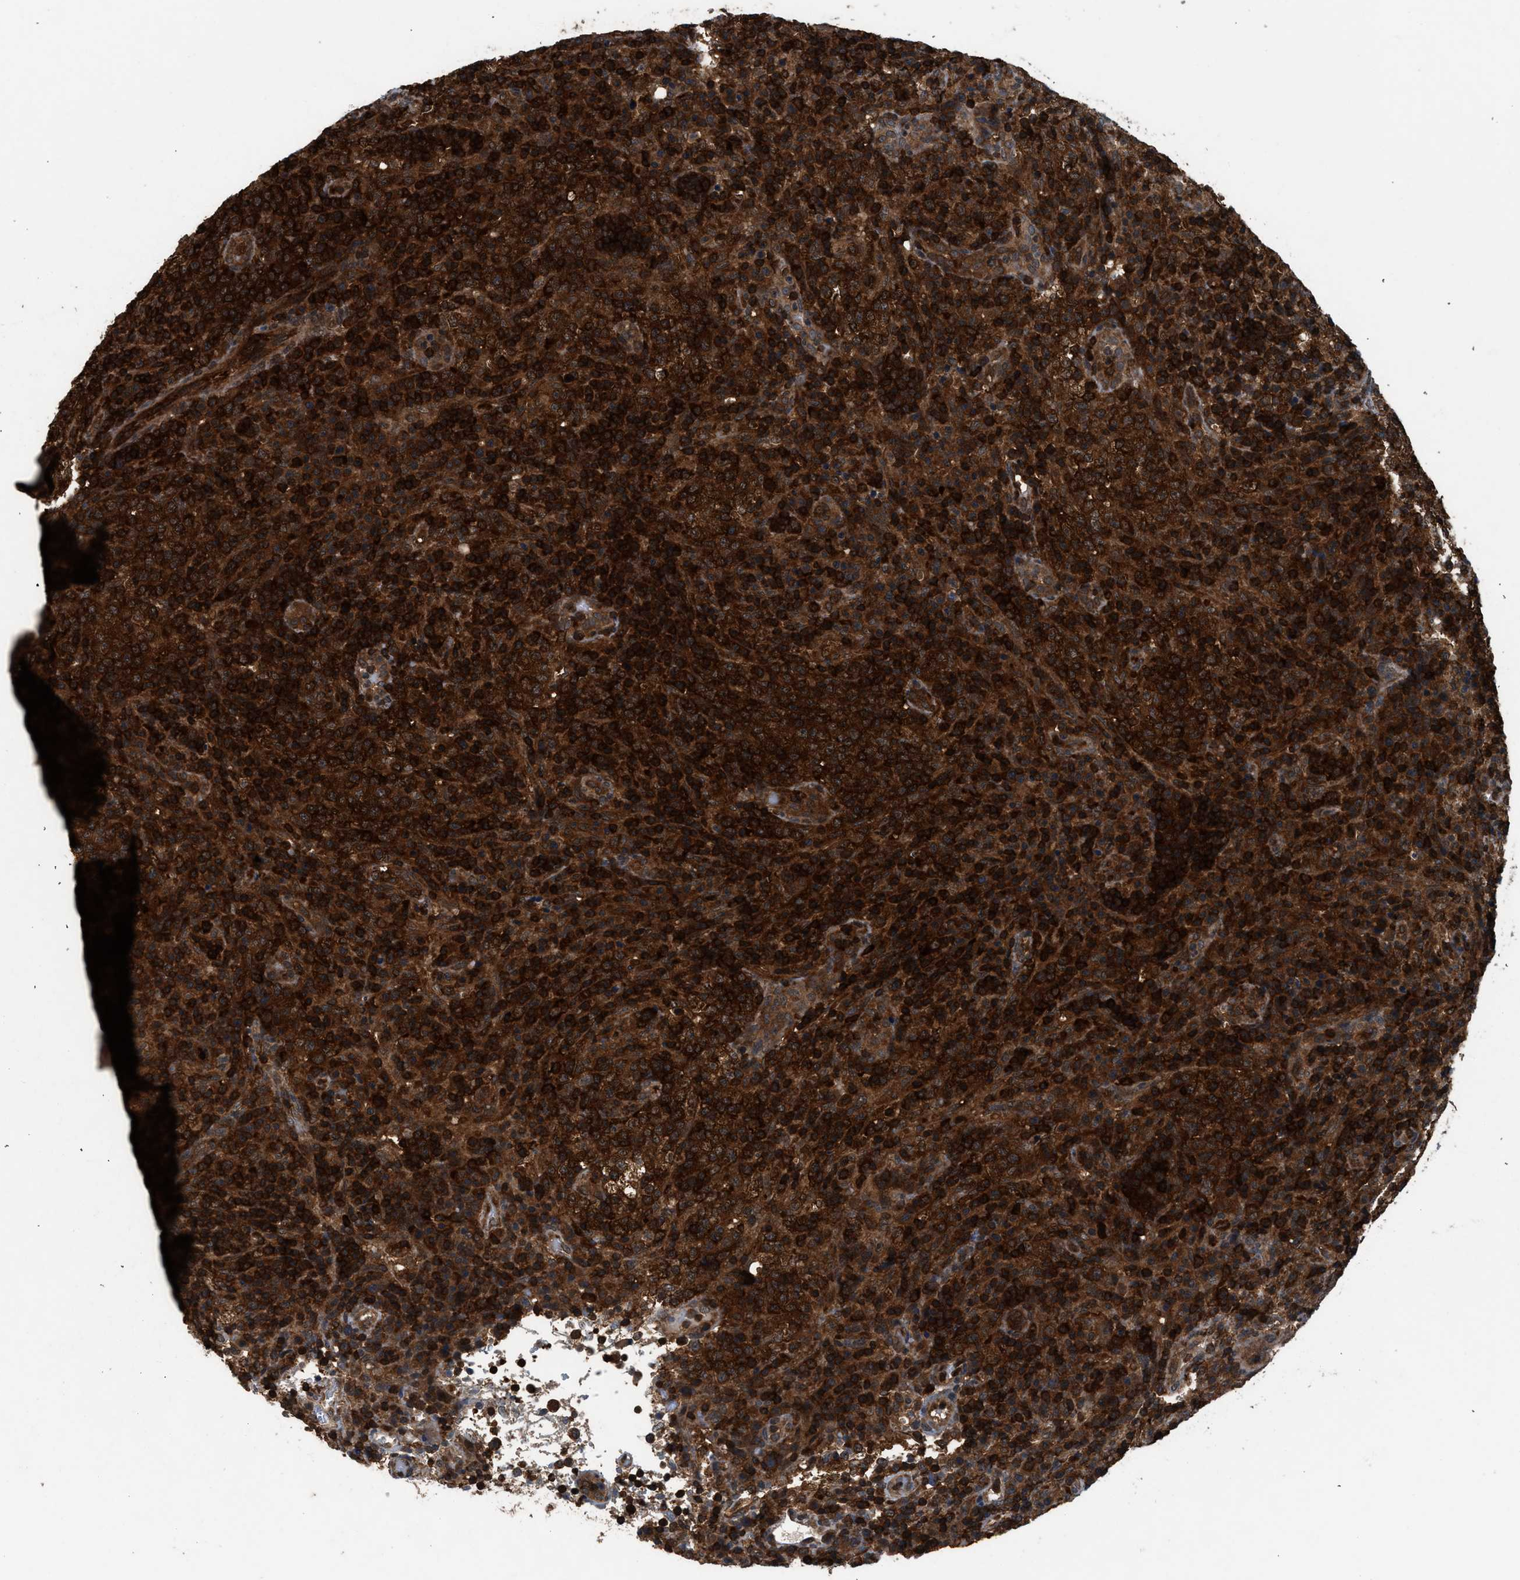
{"staining": {"intensity": "strong", "quantity": ">75%", "location": "cytoplasmic/membranous,nuclear"}, "tissue": "lymphoma", "cell_type": "Tumor cells", "image_type": "cancer", "snomed": [{"axis": "morphology", "description": "Malignant lymphoma, non-Hodgkin's type, High grade"}, {"axis": "topography", "description": "Lymph node"}], "caption": "Immunohistochemistry image of neoplastic tissue: human lymphoma stained using immunohistochemistry (IHC) reveals high levels of strong protein expression localized specifically in the cytoplasmic/membranous and nuclear of tumor cells, appearing as a cytoplasmic/membranous and nuclear brown color.", "gene": "OXSR1", "patient": {"sex": "female", "age": 76}}